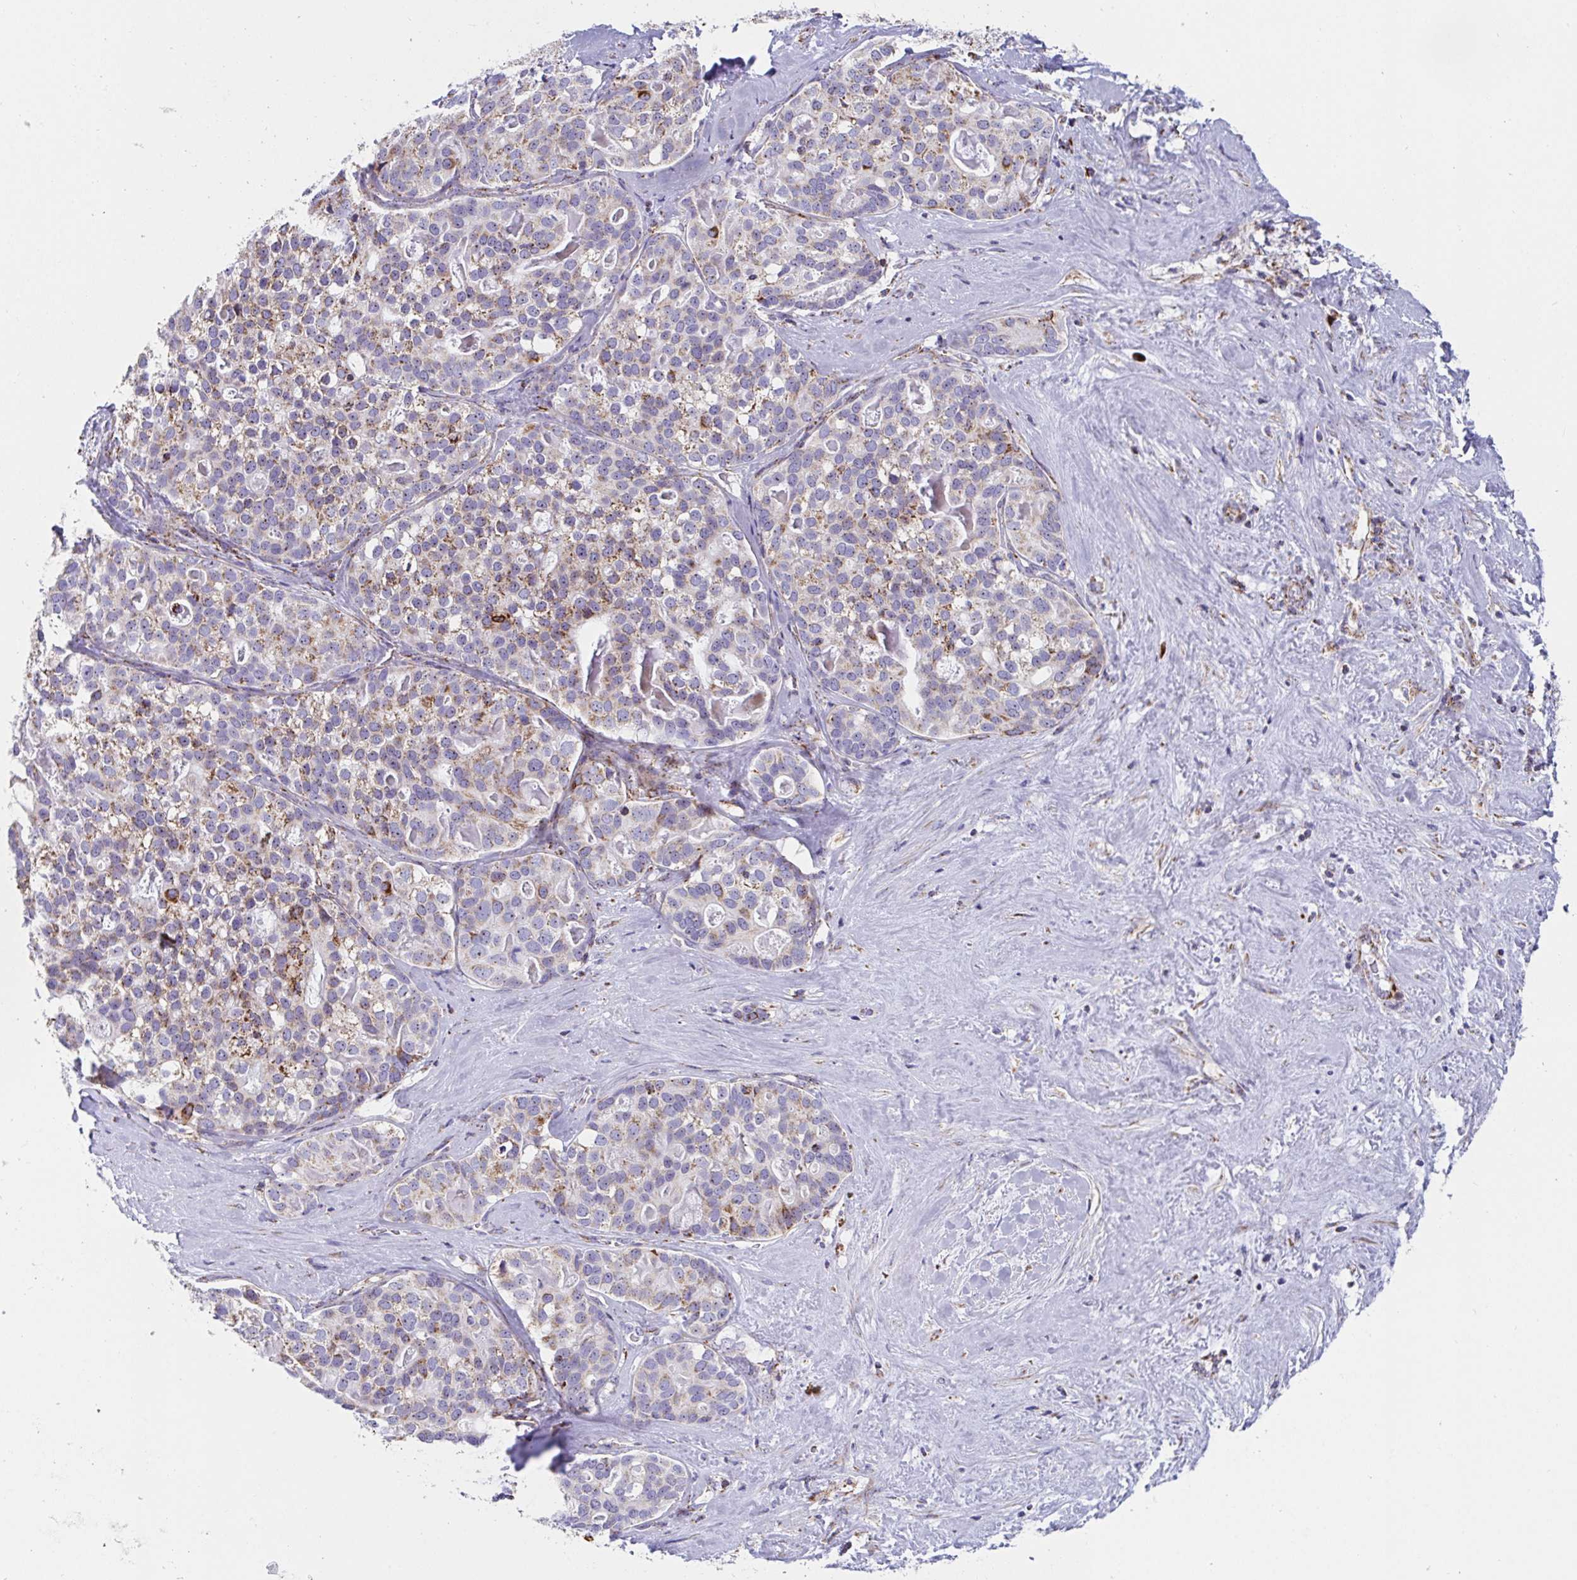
{"staining": {"intensity": "moderate", "quantity": "25%-75%", "location": "cytoplasmic/membranous"}, "tissue": "liver cancer", "cell_type": "Tumor cells", "image_type": "cancer", "snomed": [{"axis": "morphology", "description": "Cholangiocarcinoma"}, {"axis": "topography", "description": "Liver"}], "caption": "This is an image of IHC staining of liver cancer (cholangiocarcinoma), which shows moderate staining in the cytoplasmic/membranous of tumor cells.", "gene": "ATP5MJ", "patient": {"sex": "male", "age": 56}}